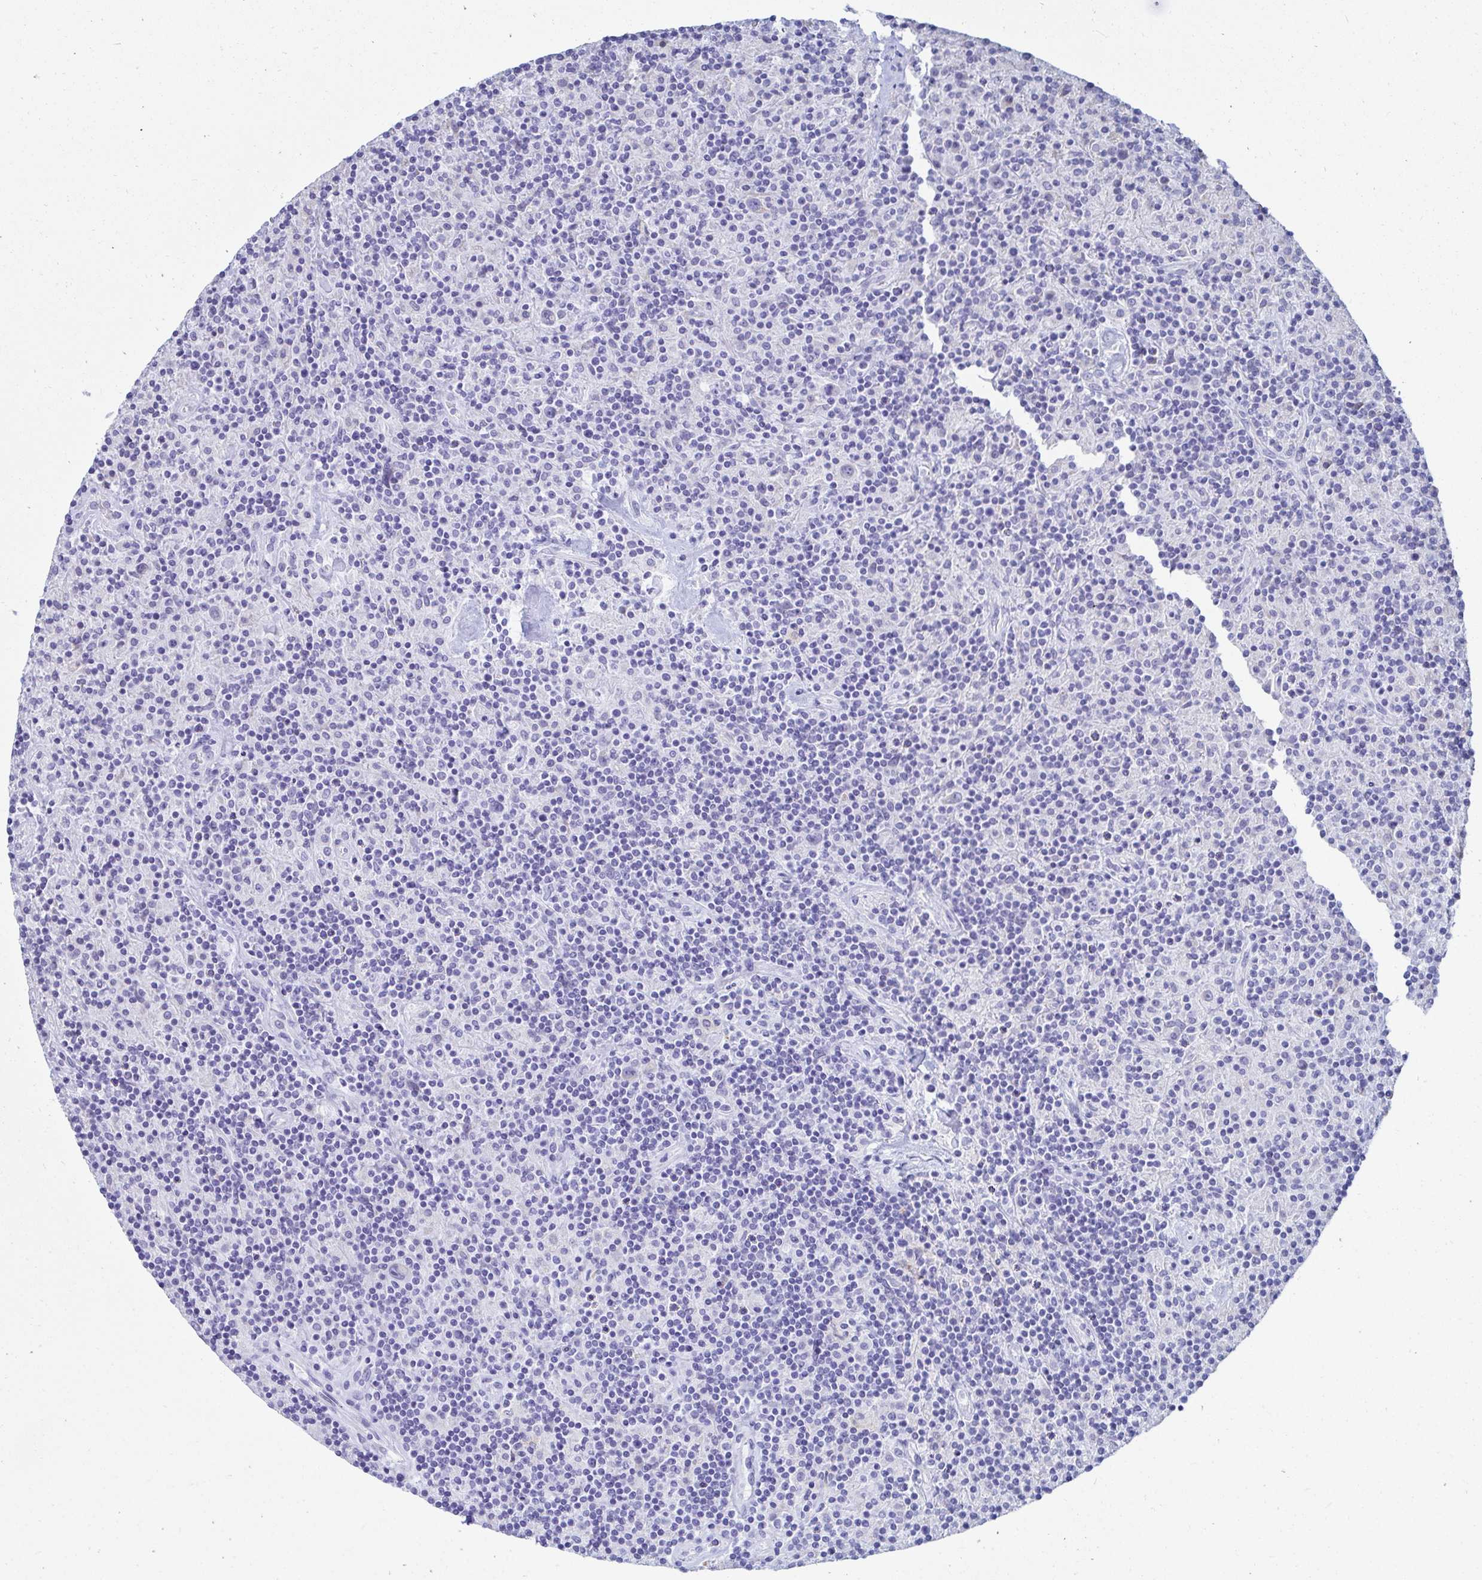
{"staining": {"intensity": "negative", "quantity": "none", "location": "none"}, "tissue": "lymphoma", "cell_type": "Tumor cells", "image_type": "cancer", "snomed": [{"axis": "morphology", "description": "Hodgkin's disease, NOS"}, {"axis": "topography", "description": "Lymph node"}], "caption": "Tumor cells show no significant staining in Hodgkin's disease. (IHC, brightfield microscopy, high magnification).", "gene": "C4orf17", "patient": {"sex": "male", "age": 70}}